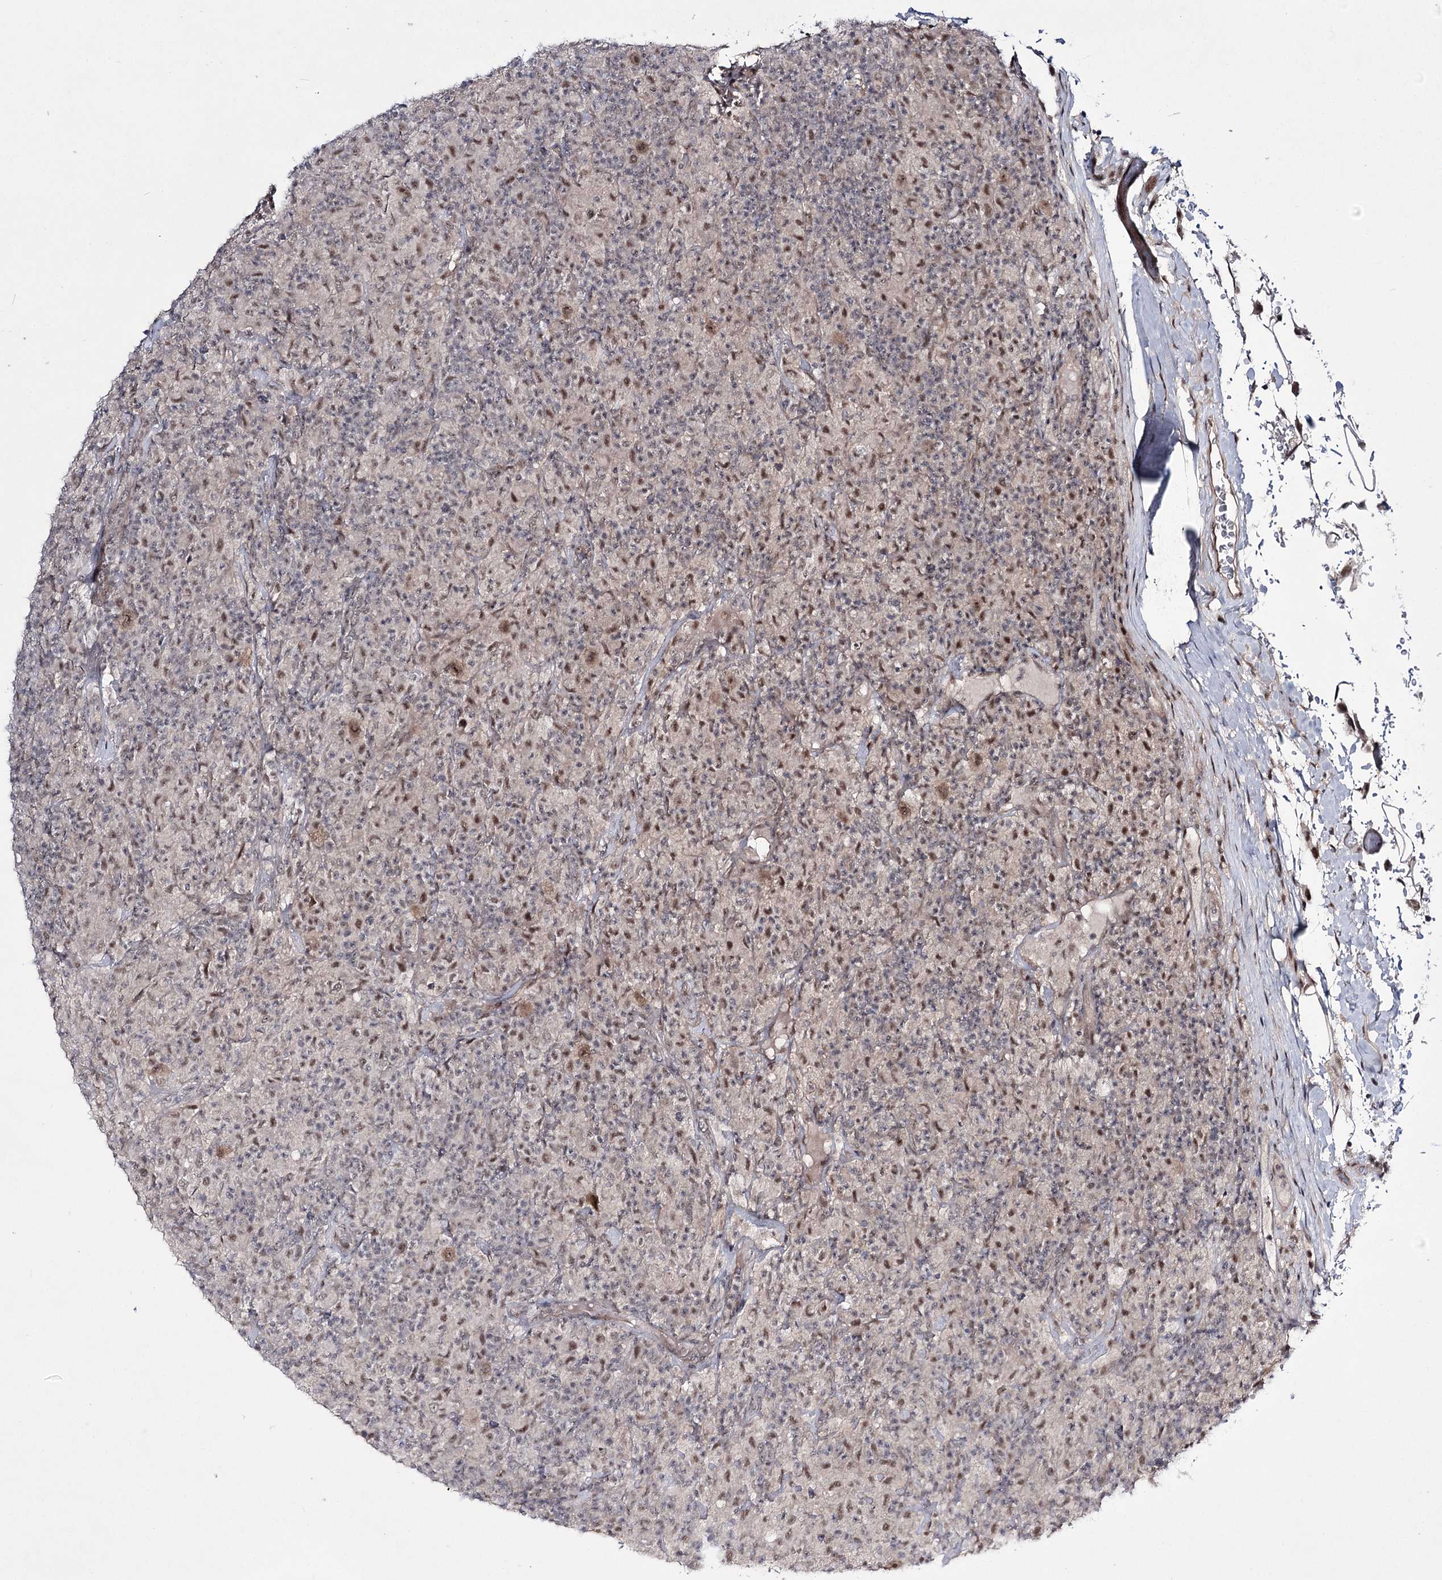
{"staining": {"intensity": "moderate", "quantity": ">75%", "location": "nuclear"}, "tissue": "lymphoma", "cell_type": "Tumor cells", "image_type": "cancer", "snomed": [{"axis": "morphology", "description": "Hodgkin's disease, NOS"}, {"axis": "topography", "description": "Lymph node"}], "caption": "Human lymphoma stained for a protein (brown) demonstrates moderate nuclear positive positivity in about >75% of tumor cells.", "gene": "HOXC11", "patient": {"sex": "male", "age": 70}}